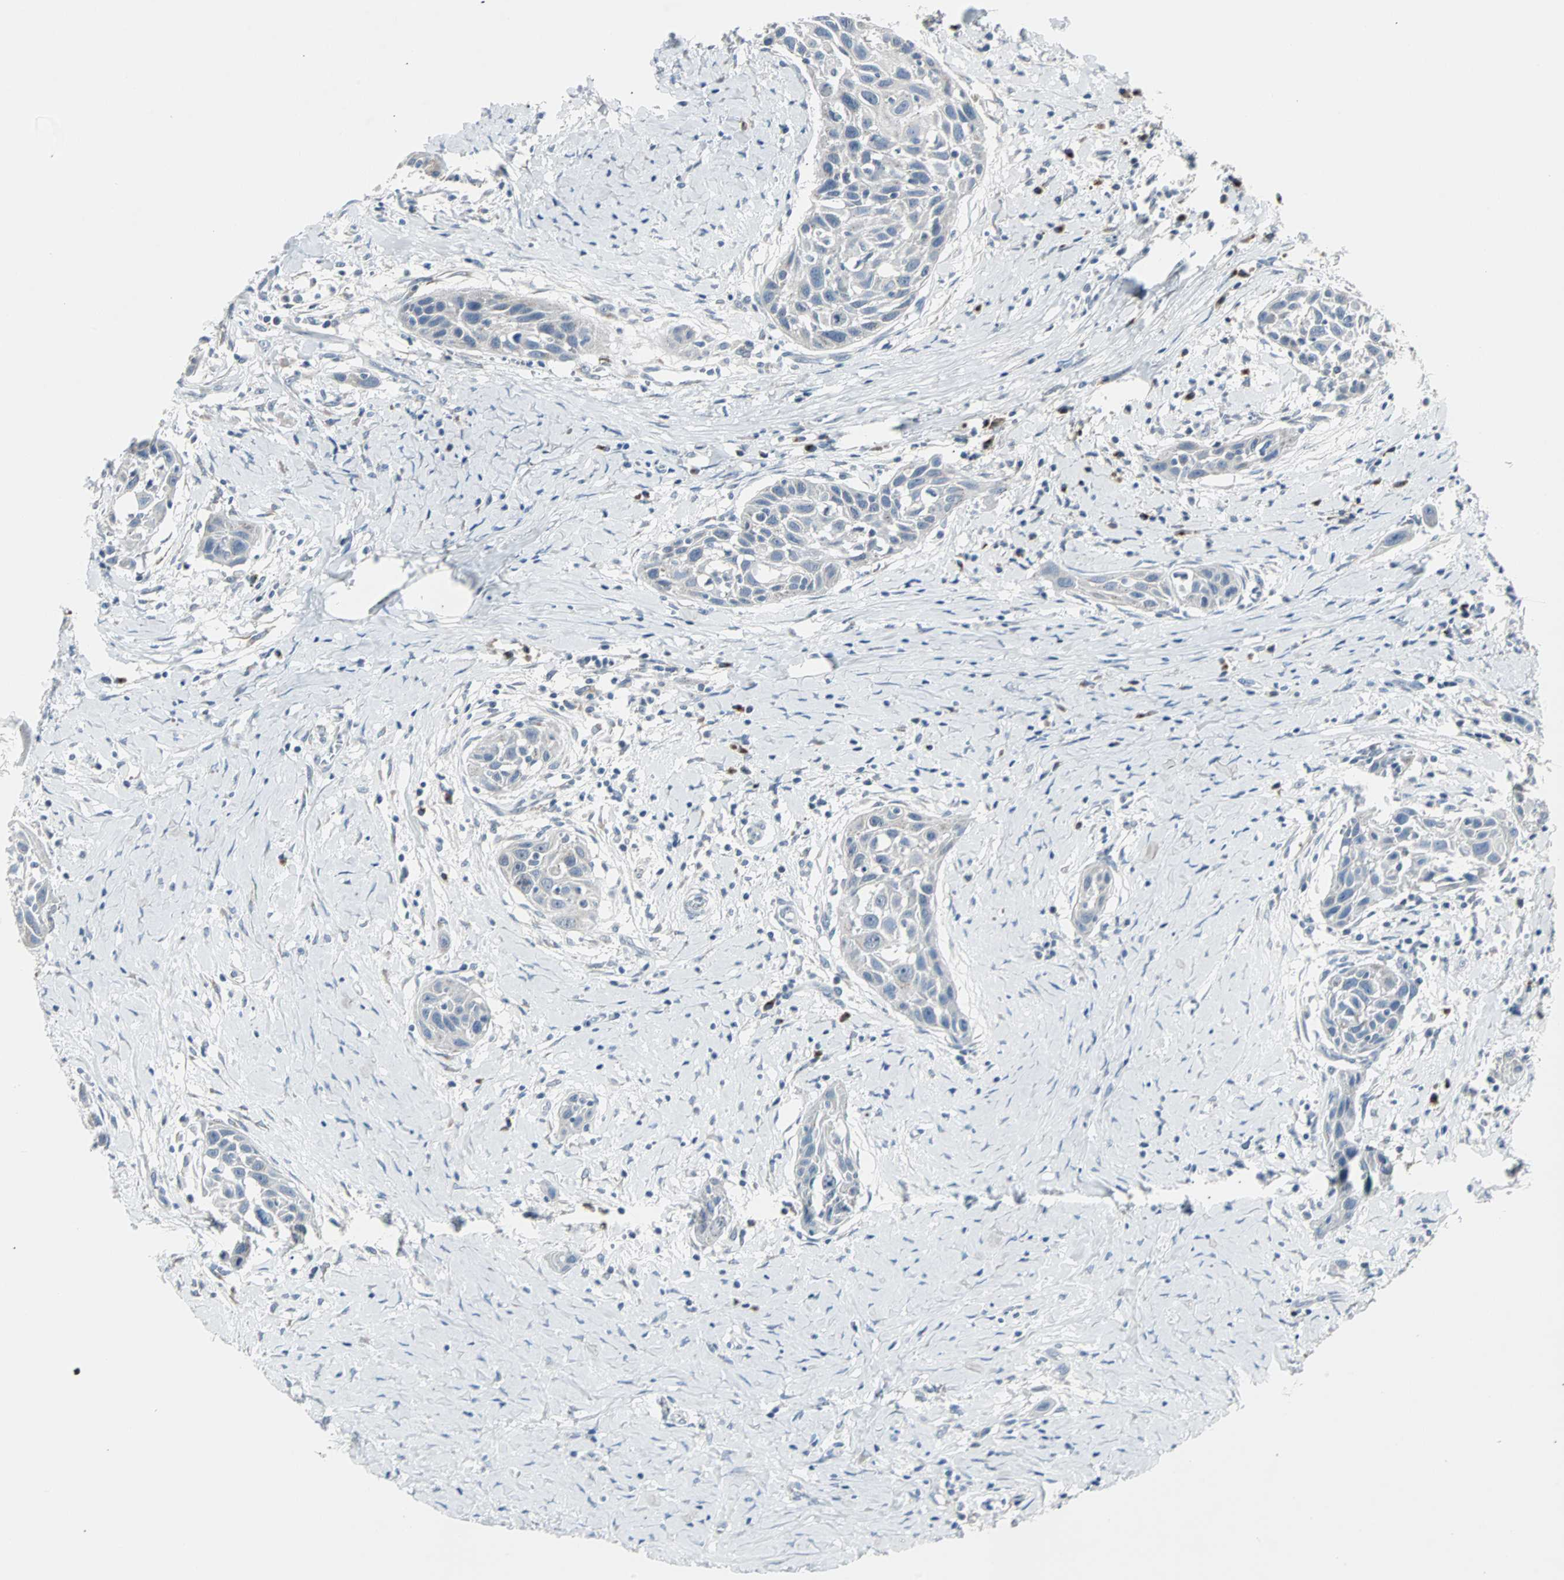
{"staining": {"intensity": "negative", "quantity": "none", "location": "none"}, "tissue": "head and neck cancer", "cell_type": "Tumor cells", "image_type": "cancer", "snomed": [{"axis": "morphology", "description": "Squamous cell carcinoma, NOS"}, {"axis": "topography", "description": "Oral tissue"}, {"axis": "topography", "description": "Head-Neck"}], "caption": "Head and neck cancer (squamous cell carcinoma) stained for a protein using IHC demonstrates no positivity tumor cells.", "gene": "SOX30", "patient": {"sex": "female", "age": 50}}